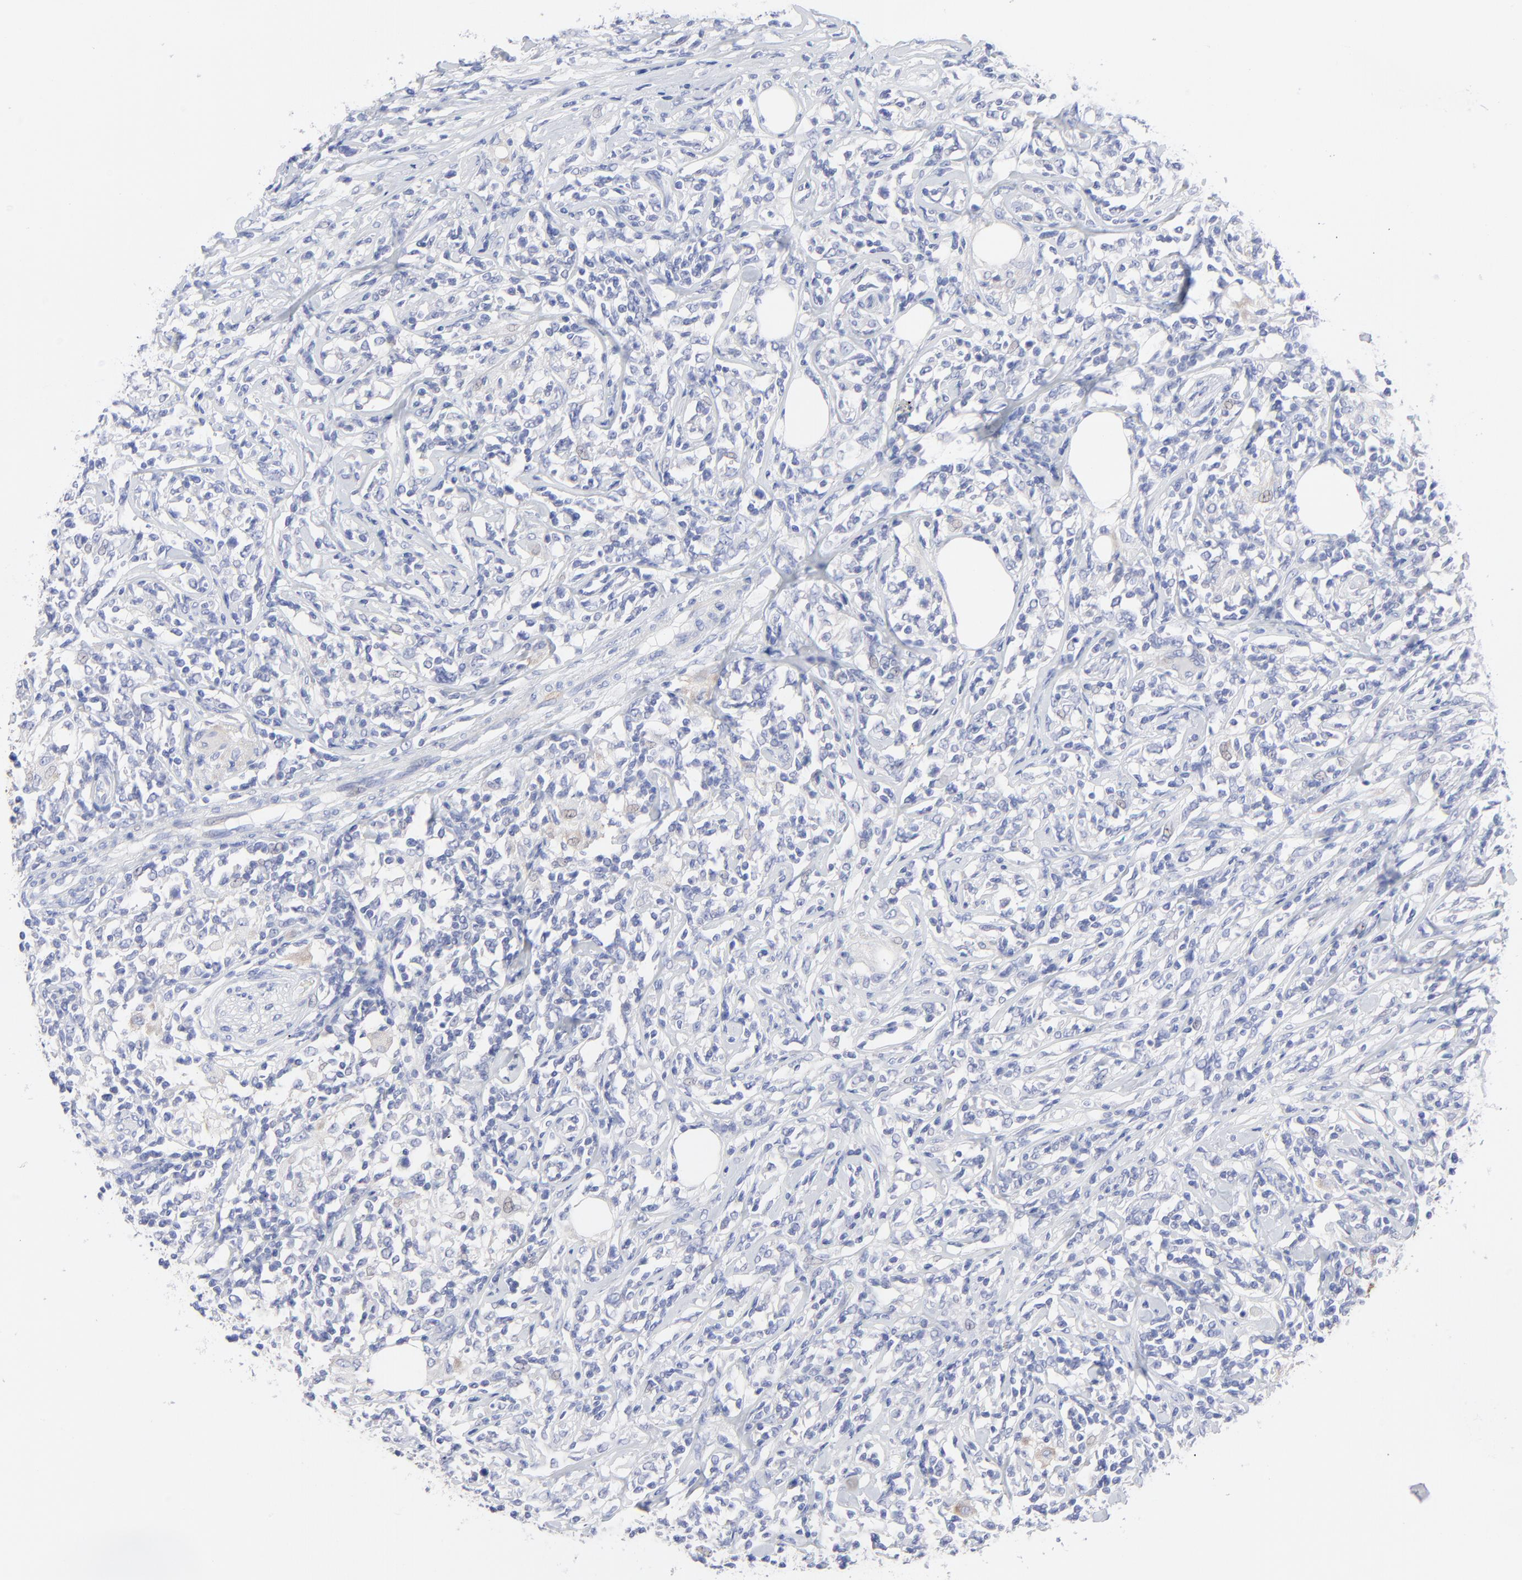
{"staining": {"intensity": "negative", "quantity": "none", "location": "none"}, "tissue": "lymphoma", "cell_type": "Tumor cells", "image_type": "cancer", "snomed": [{"axis": "morphology", "description": "Malignant lymphoma, non-Hodgkin's type, High grade"}, {"axis": "topography", "description": "Lymph node"}], "caption": "Malignant lymphoma, non-Hodgkin's type (high-grade) was stained to show a protein in brown. There is no significant expression in tumor cells.", "gene": "PSD3", "patient": {"sex": "female", "age": 84}}